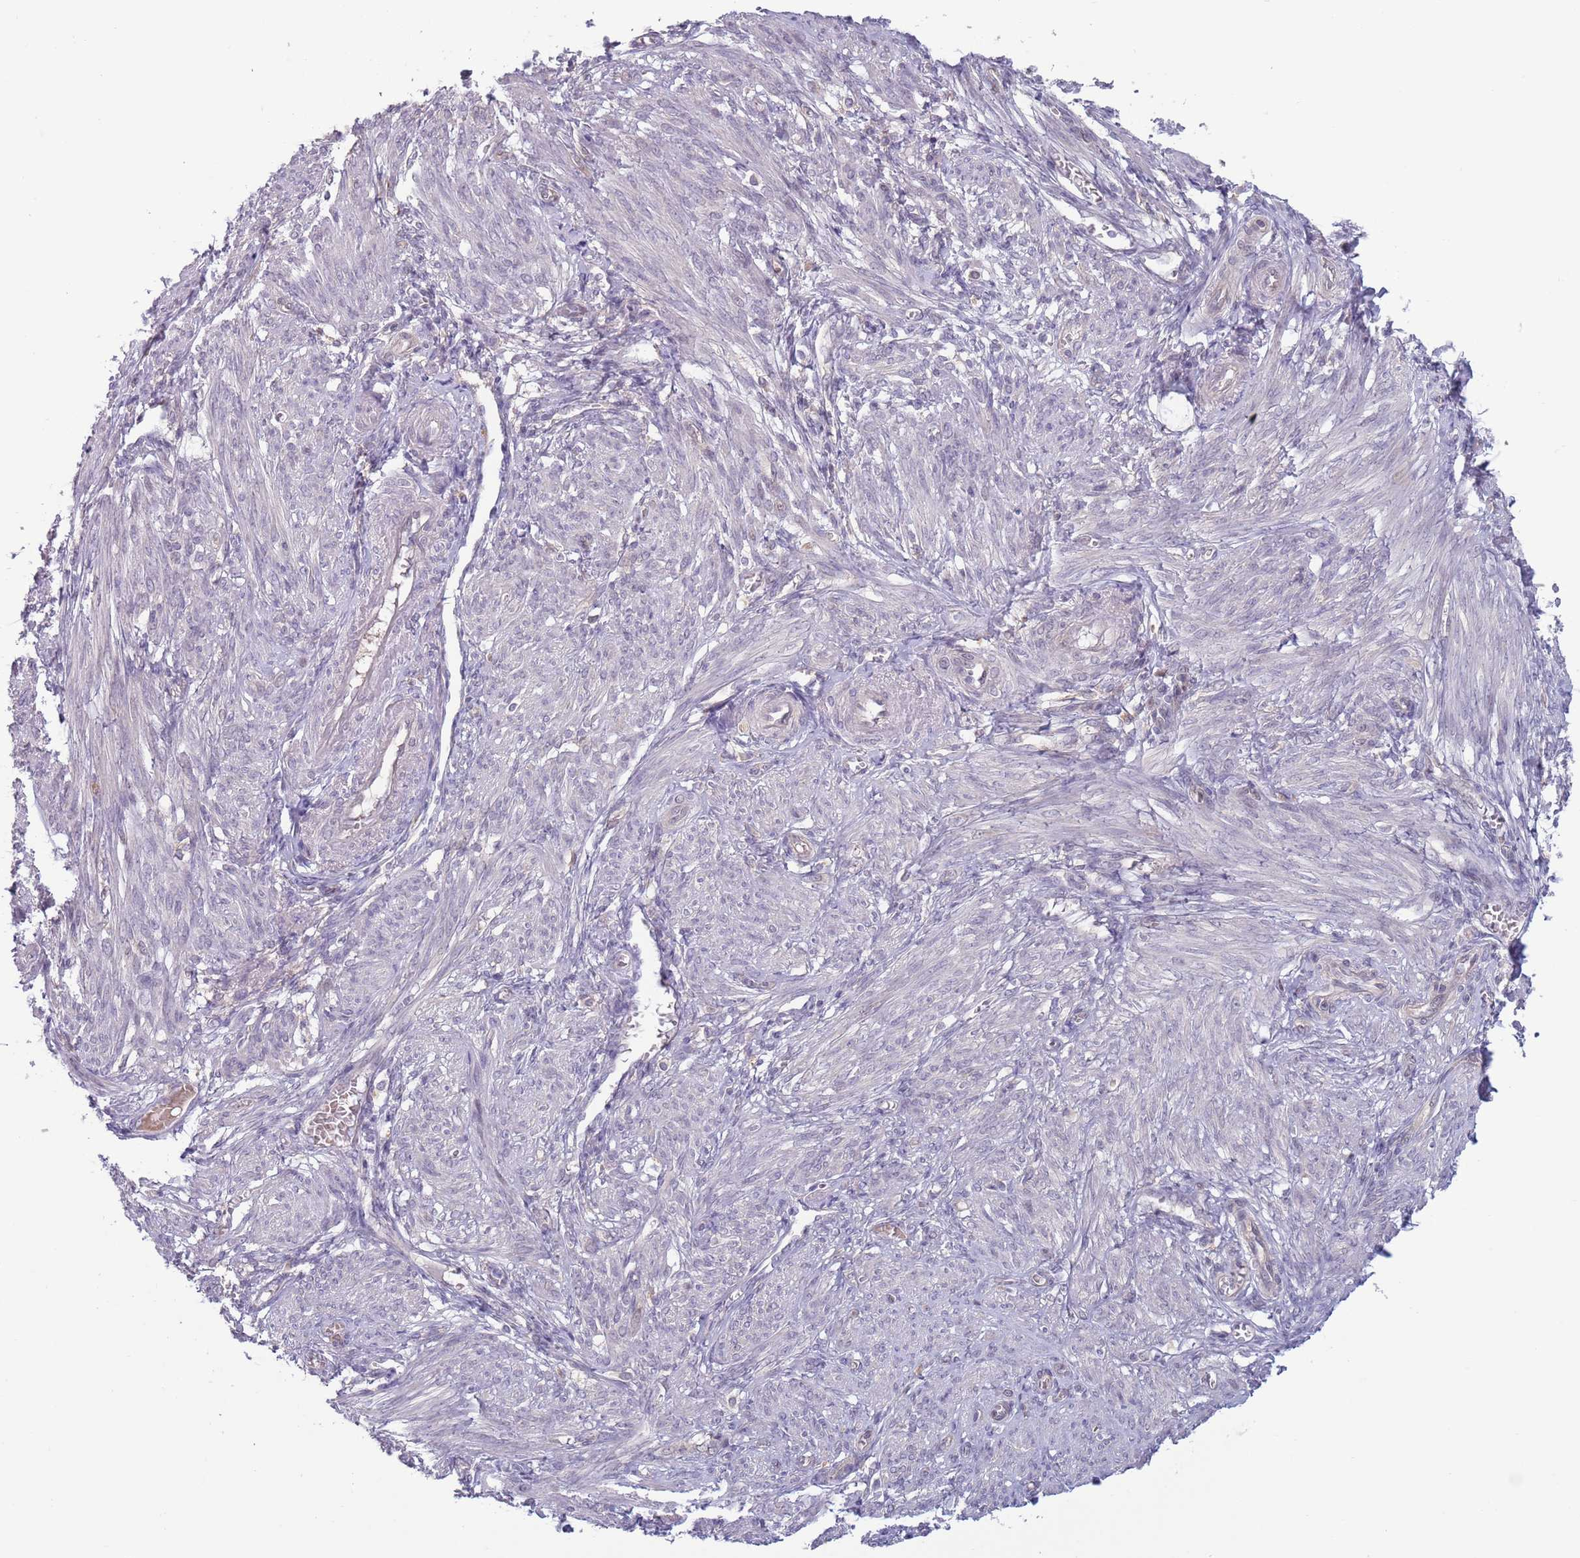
{"staining": {"intensity": "negative", "quantity": "none", "location": "none"}, "tissue": "smooth muscle", "cell_type": "Smooth muscle cells", "image_type": "normal", "snomed": [{"axis": "morphology", "description": "Normal tissue, NOS"}, {"axis": "topography", "description": "Smooth muscle"}], "caption": "High power microscopy histopathology image of an immunohistochemistry (IHC) photomicrograph of unremarkable smooth muscle, revealing no significant staining in smooth muscle cells. The staining is performed using DAB (3,3'-diaminobenzidine) brown chromogen with nuclei counter-stained in using hematoxylin.", "gene": "CLNS1A", "patient": {"sex": "female", "age": 39}}